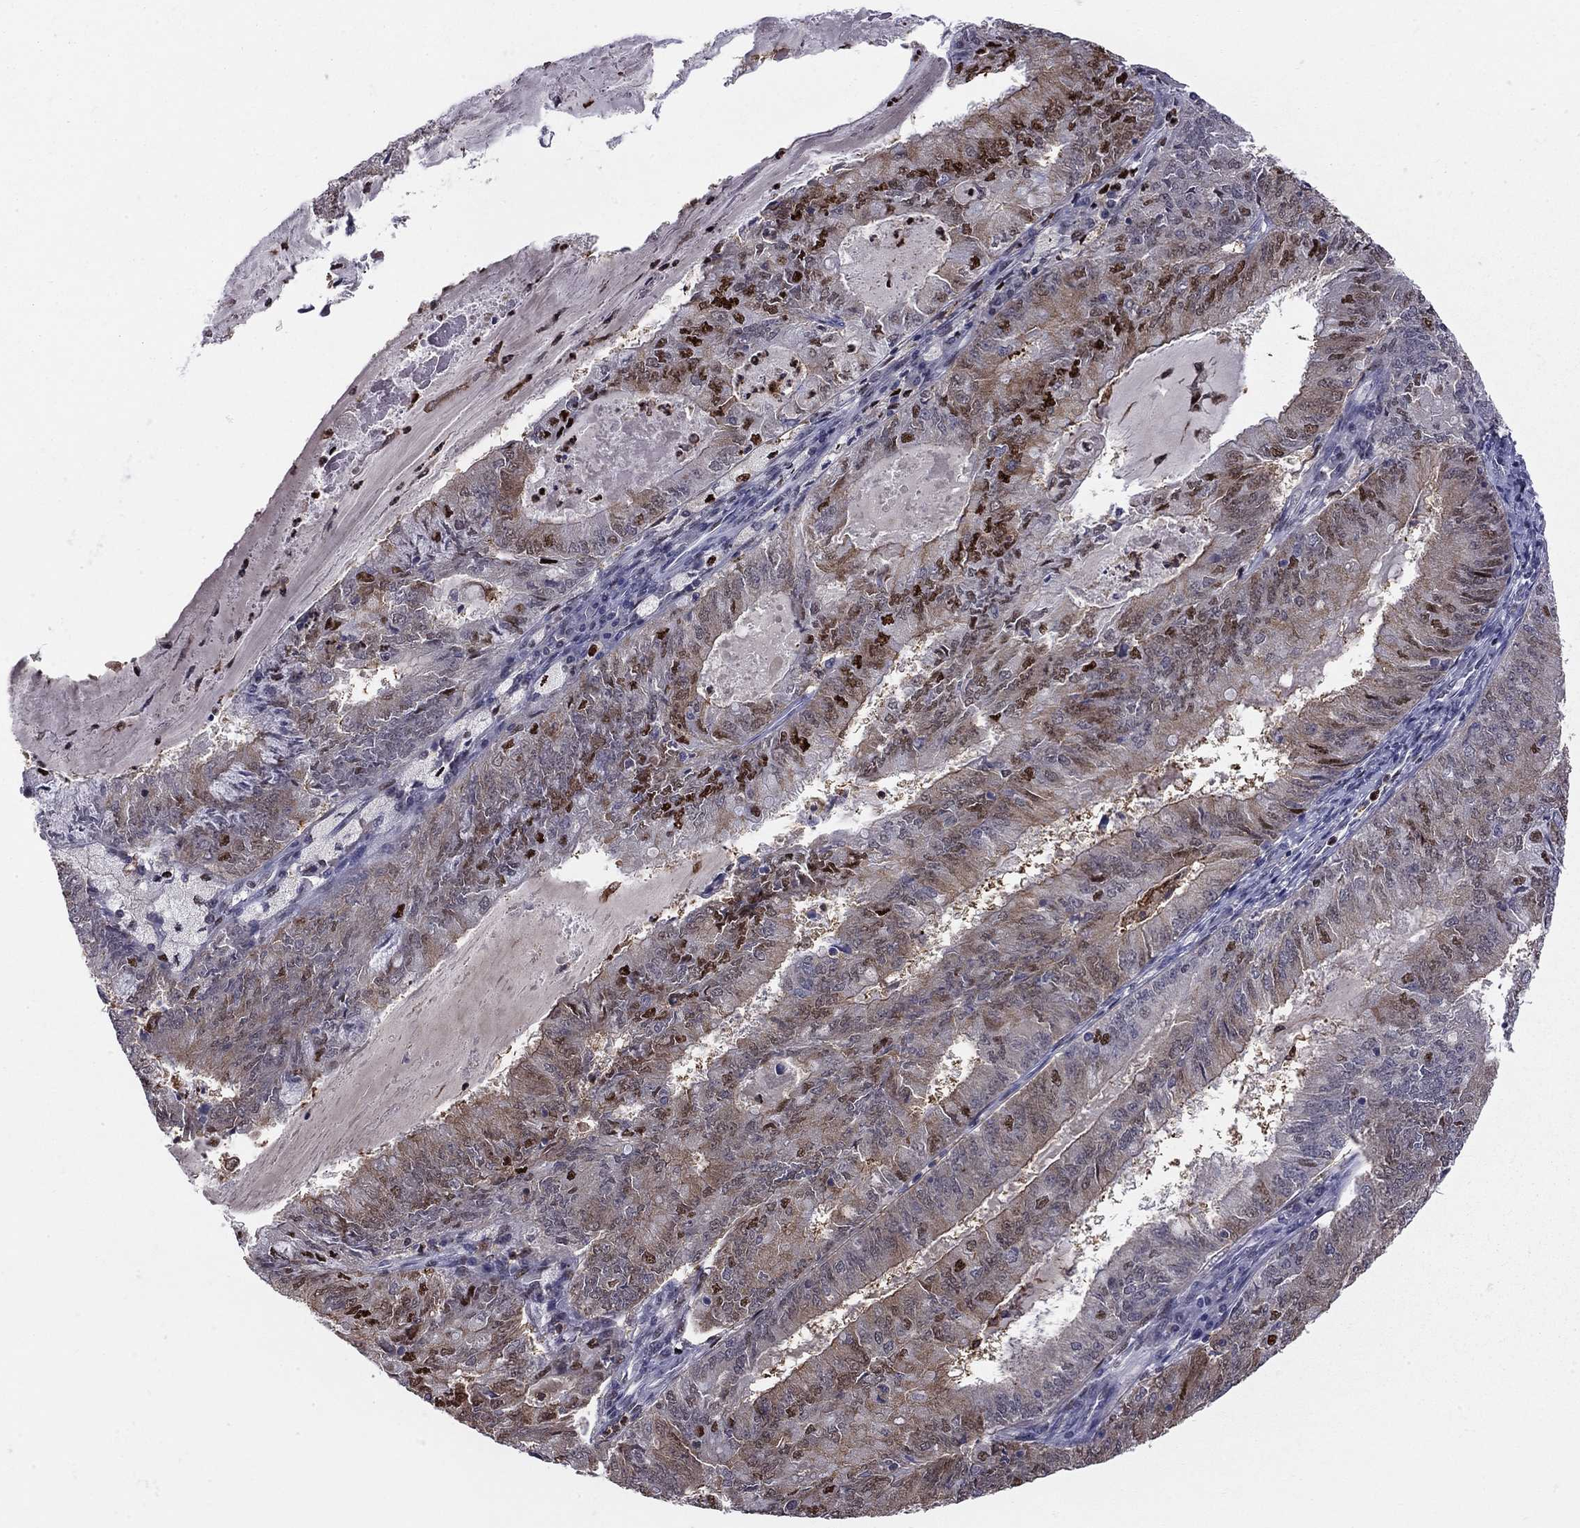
{"staining": {"intensity": "strong", "quantity": "<25%", "location": "nuclear"}, "tissue": "endometrial cancer", "cell_type": "Tumor cells", "image_type": "cancer", "snomed": [{"axis": "morphology", "description": "Adenocarcinoma, NOS"}, {"axis": "topography", "description": "Endometrium"}], "caption": "High-magnification brightfield microscopy of adenocarcinoma (endometrial) stained with DAB (brown) and counterstained with hematoxylin (blue). tumor cells exhibit strong nuclear expression is present in approximately<25% of cells. The protein of interest is shown in brown color, while the nuclei are stained blue.", "gene": "PCGF3", "patient": {"sex": "female", "age": 57}}